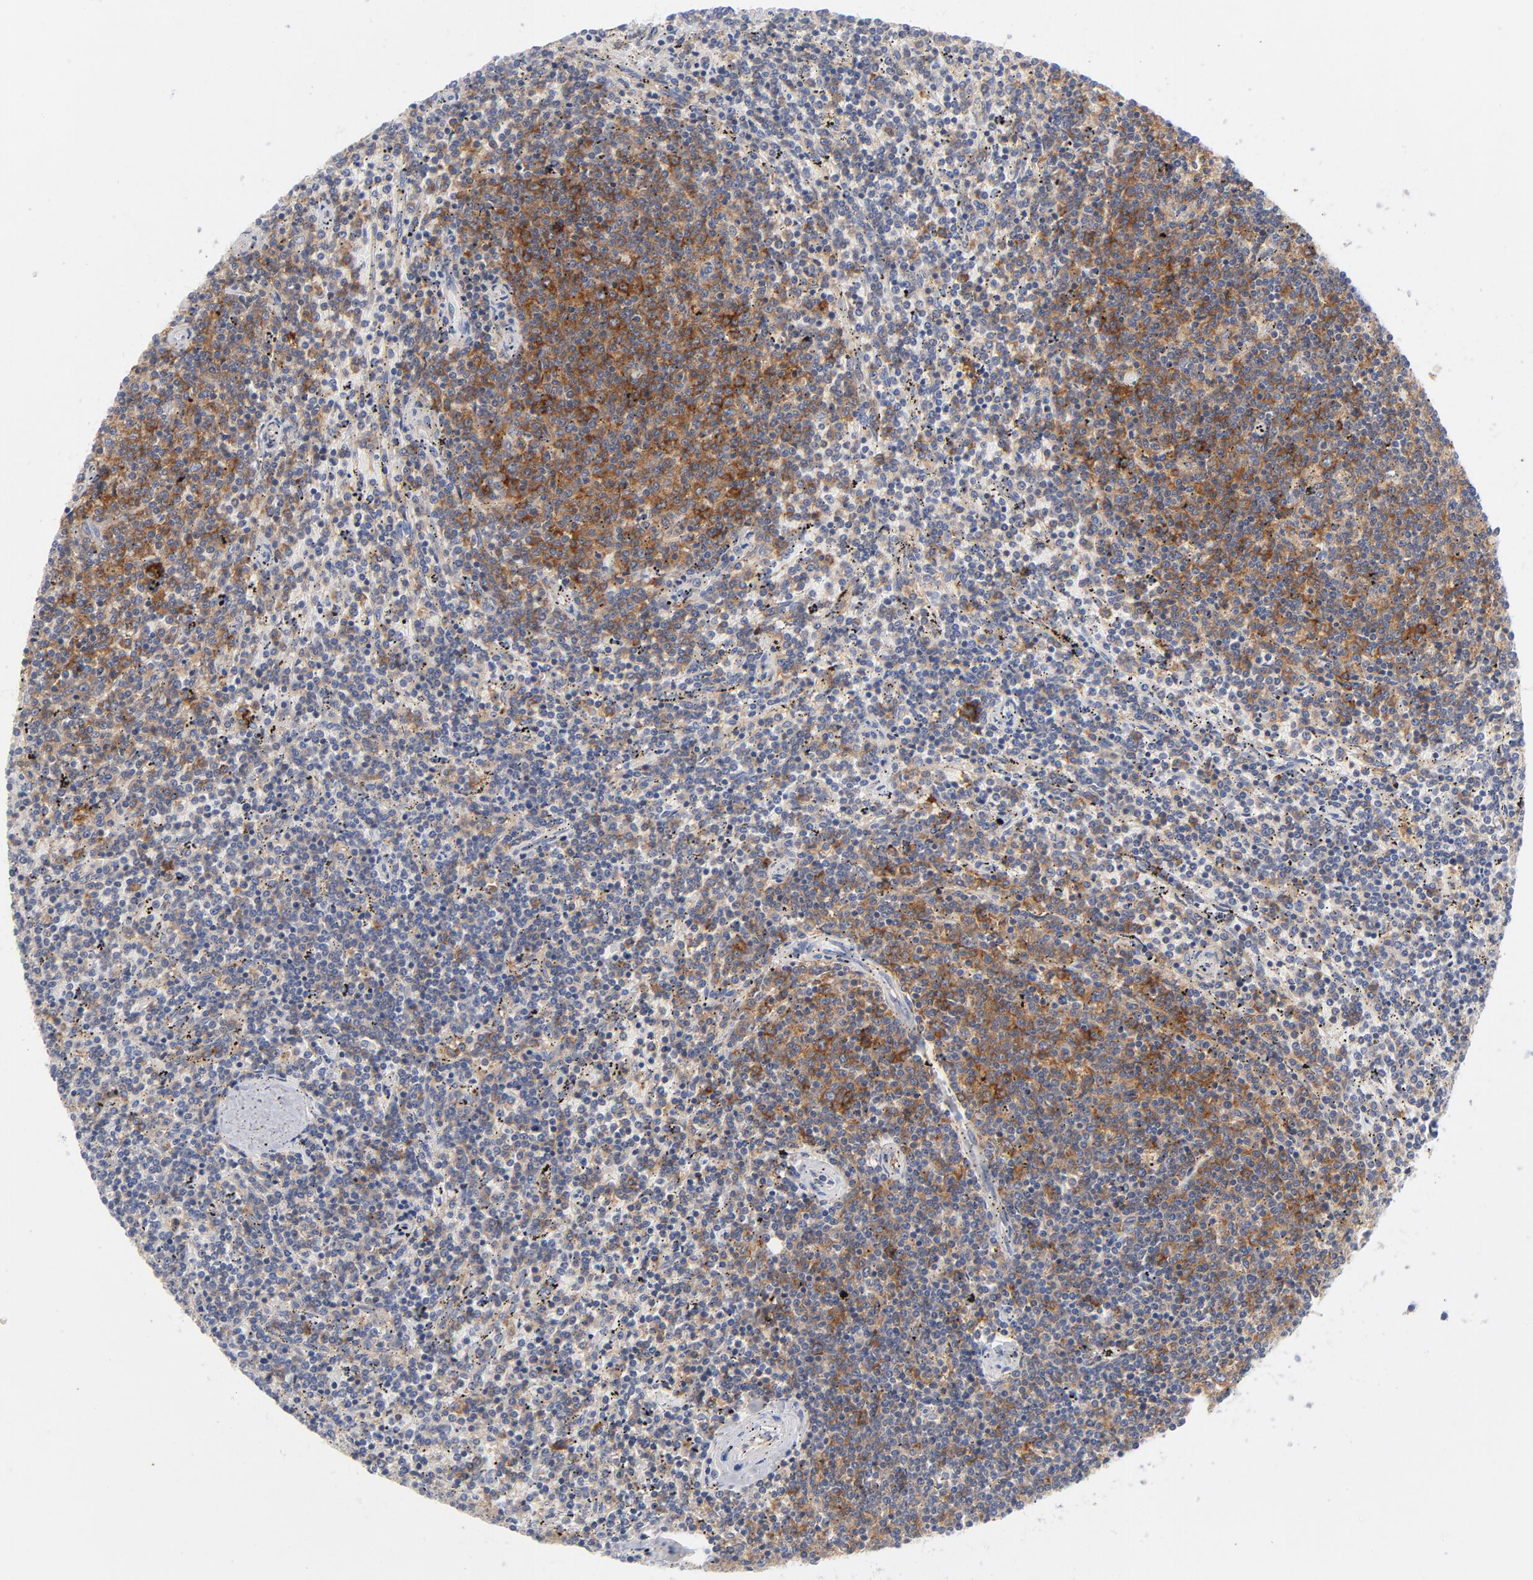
{"staining": {"intensity": "strong", "quantity": "25%-75%", "location": "cytoplasmic/membranous"}, "tissue": "lymphoma", "cell_type": "Tumor cells", "image_type": "cancer", "snomed": [{"axis": "morphology", "description": "Malignant lymphoma, non-Hodgkin's type, Low grade"}, {"axis": "topography", "description": "Spleen"}], "caption": "Protein expression by immunohistochemistry demonstrates strong cytoplasmic/membranous positivity in about 25%-75% of tumor cells in malignant lymphoma, non-Hodgkin's type (low-grade).", "gene": "CD86", "patient": {"sex": "female", "age": 50}}